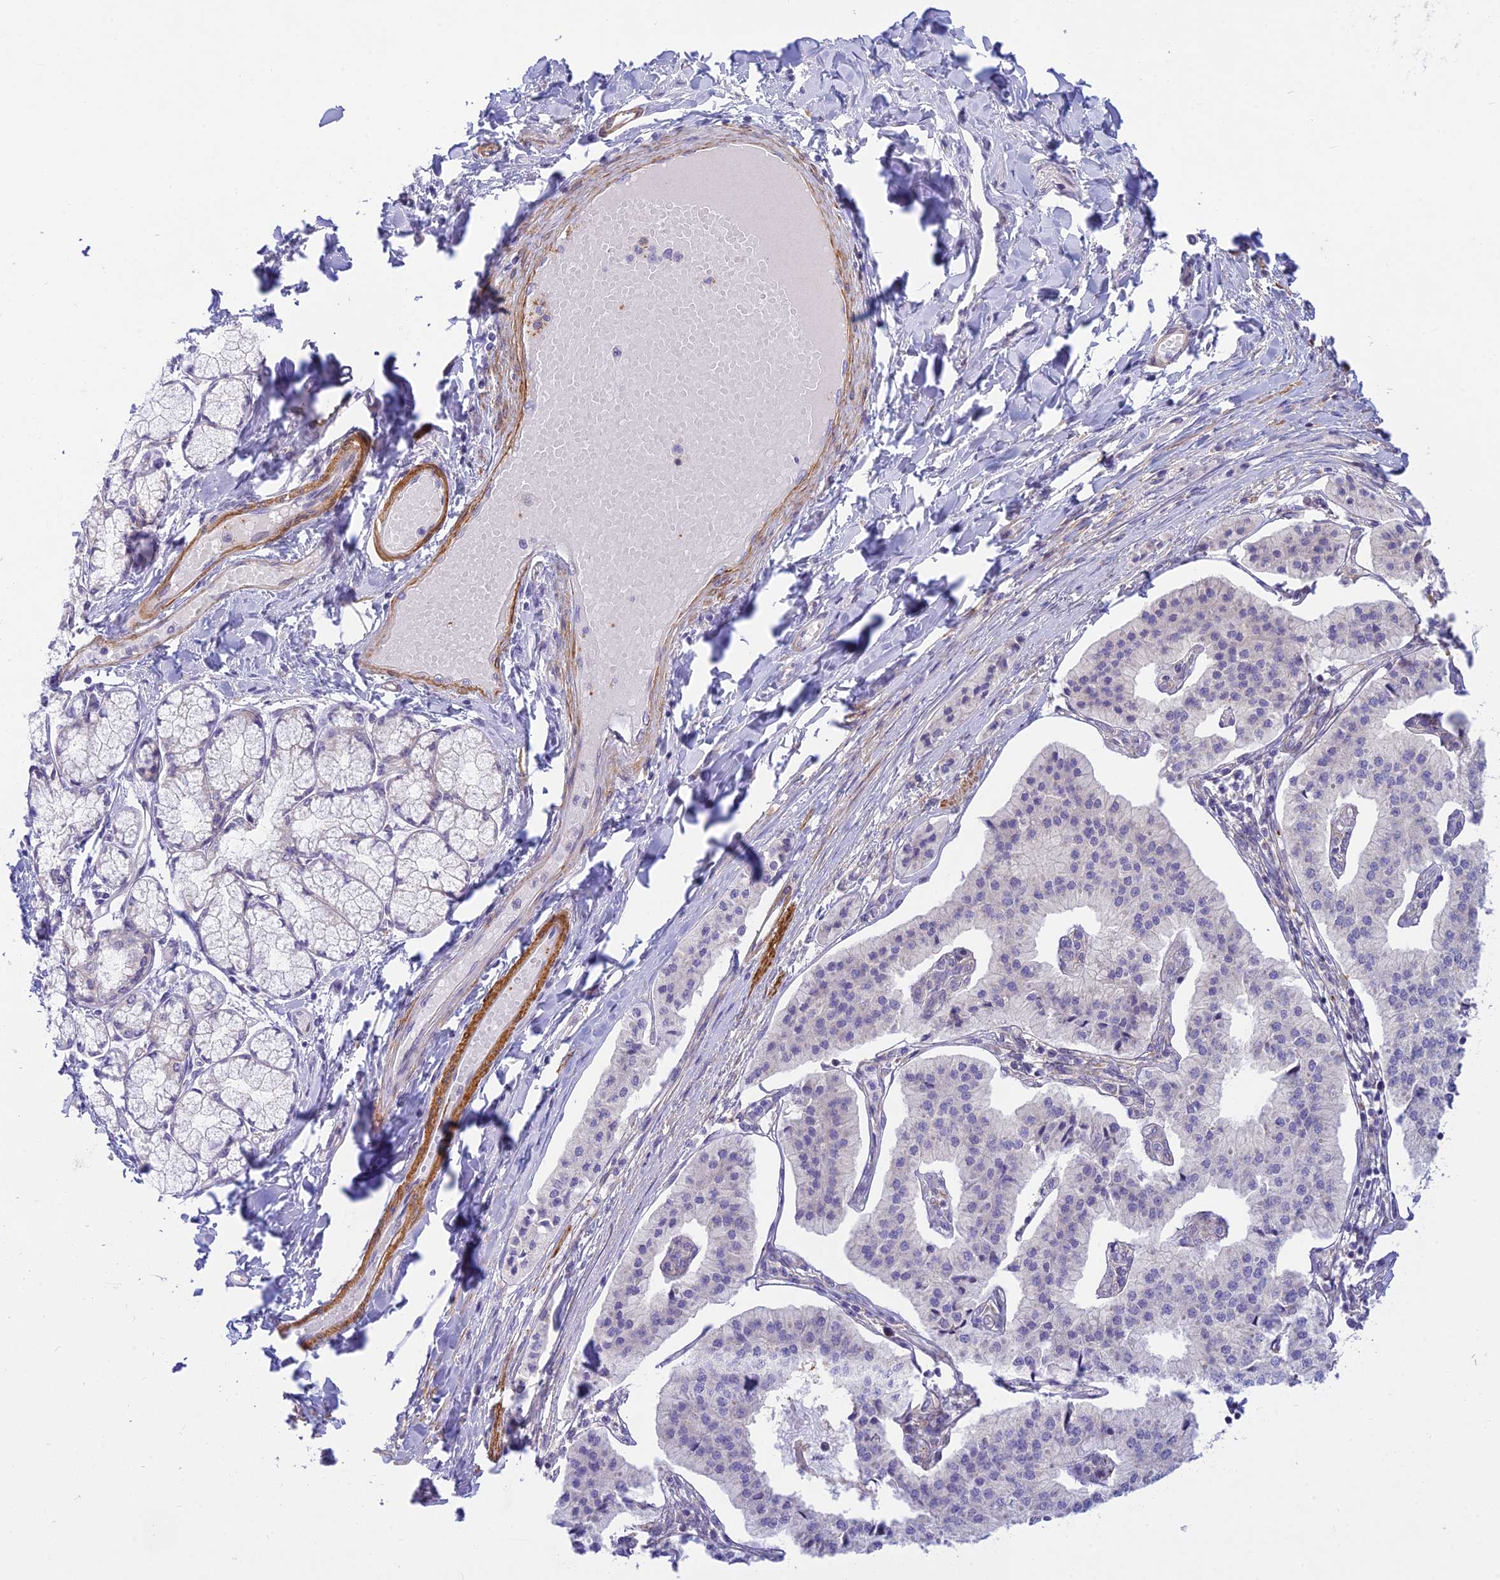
{"staining": {"intensity": "negative", "quantity": "none", "location": "none"}, "tissue": "pancreatic cancer", "cell_type": "Tumor cells", "image_type": "cancer", "snomed": [{"axis": "morphology", "description": "Adenocarcinoma, NOS"}, {"axis": "topography", "description": "Pancreas"}], "caption": "The immunohistochemistry photomicrograph has no significant expression in tumor cells of pancreatic adenocarcinoma tissue.", "gene": "FBXW4", "patient": {"sex": "female", "age": 50}}